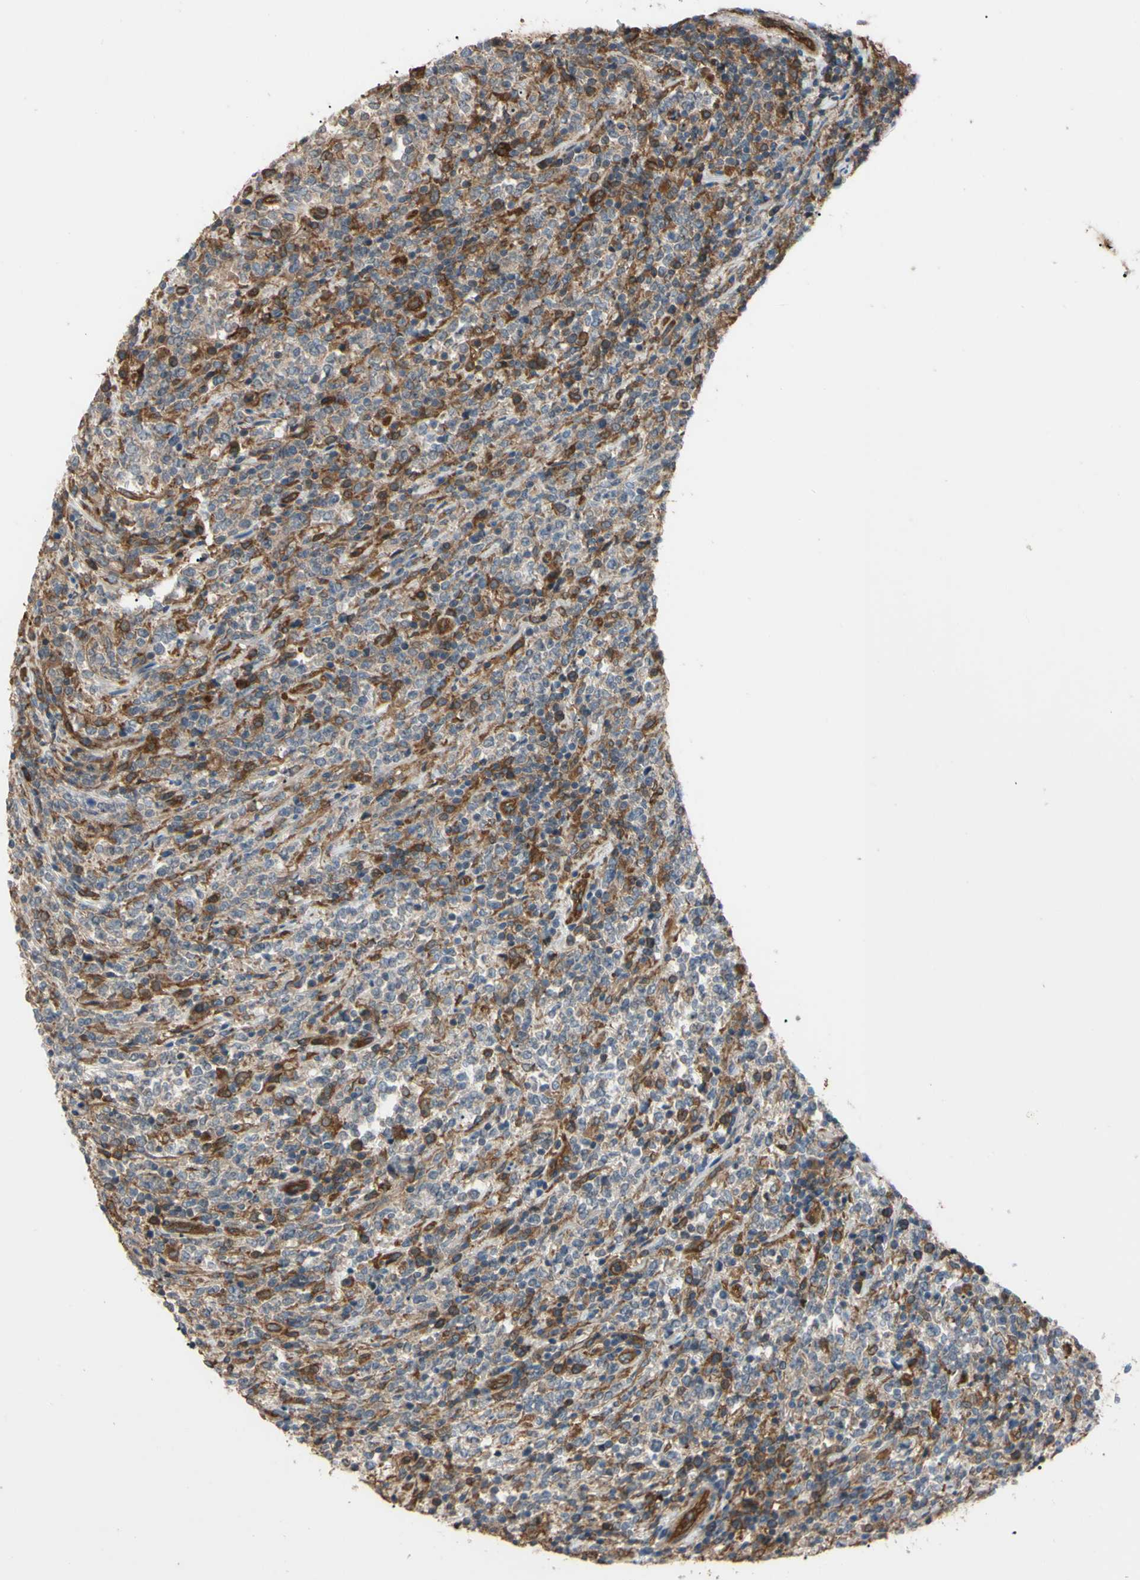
{"staining": {"intensity": "weak", "quantity": ">75%", "location": "cytoplasmic/membranous"}, "tissue": "lymphoma", "cell_type": "Tumor cells", "image_type": "cancer", "snomed": [{"axis": "morphology", "description": "Malignant lymphoma, non-Hodgkin's type, High grade"}, {"axis": "topography", "description": "Soft tissue"}], "caption": "A brown stain labels weak cytoplasmic/membranous positivity of a protein in human lymphoma tumor cells. Nuclei are stained in blue.", "gene": "PTPN12", "patient": {"sex": "male", "age": 18}}